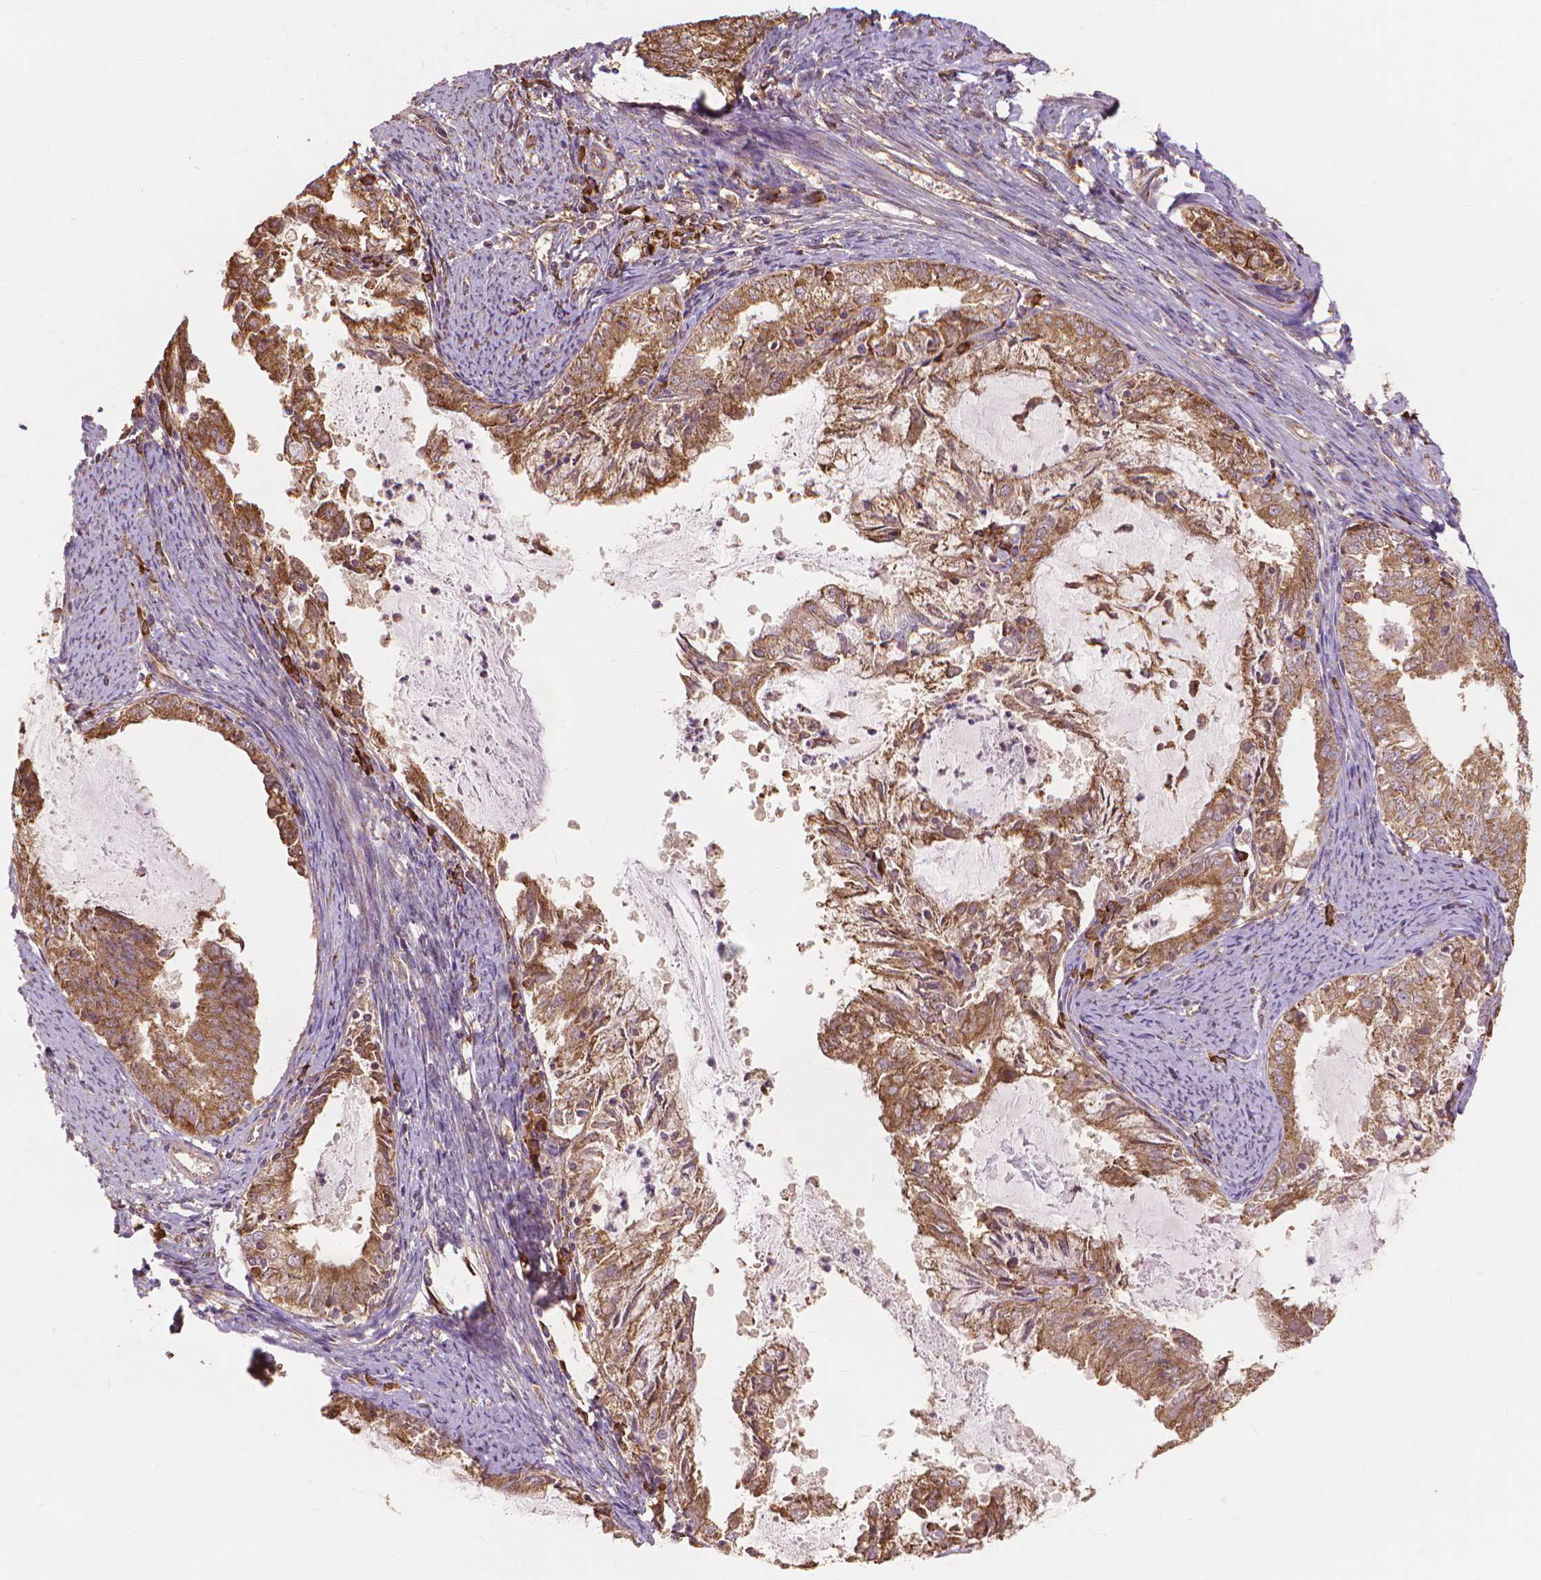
{"staining": {"intensity": "moderate", "quantity": ">75%", "location": "cytoplasmic/membranous"}, "tissue": "endometrial cancer", "cell_type": "Tumor cells", "image_type": "cancer", "snomed": [{"axis": "morphology", "description": "Adenocarcinoma, NOS"}, {"axis": "topography", "description": "Endometrium"}], "caption": "Moderate cytoplasmic/membranous protein expression is seen in approximately >75% of tumor cells in endometrial adenocarcinoma.", "gene": "TAB2", "patient": {"sex": "female", "age": 57}}